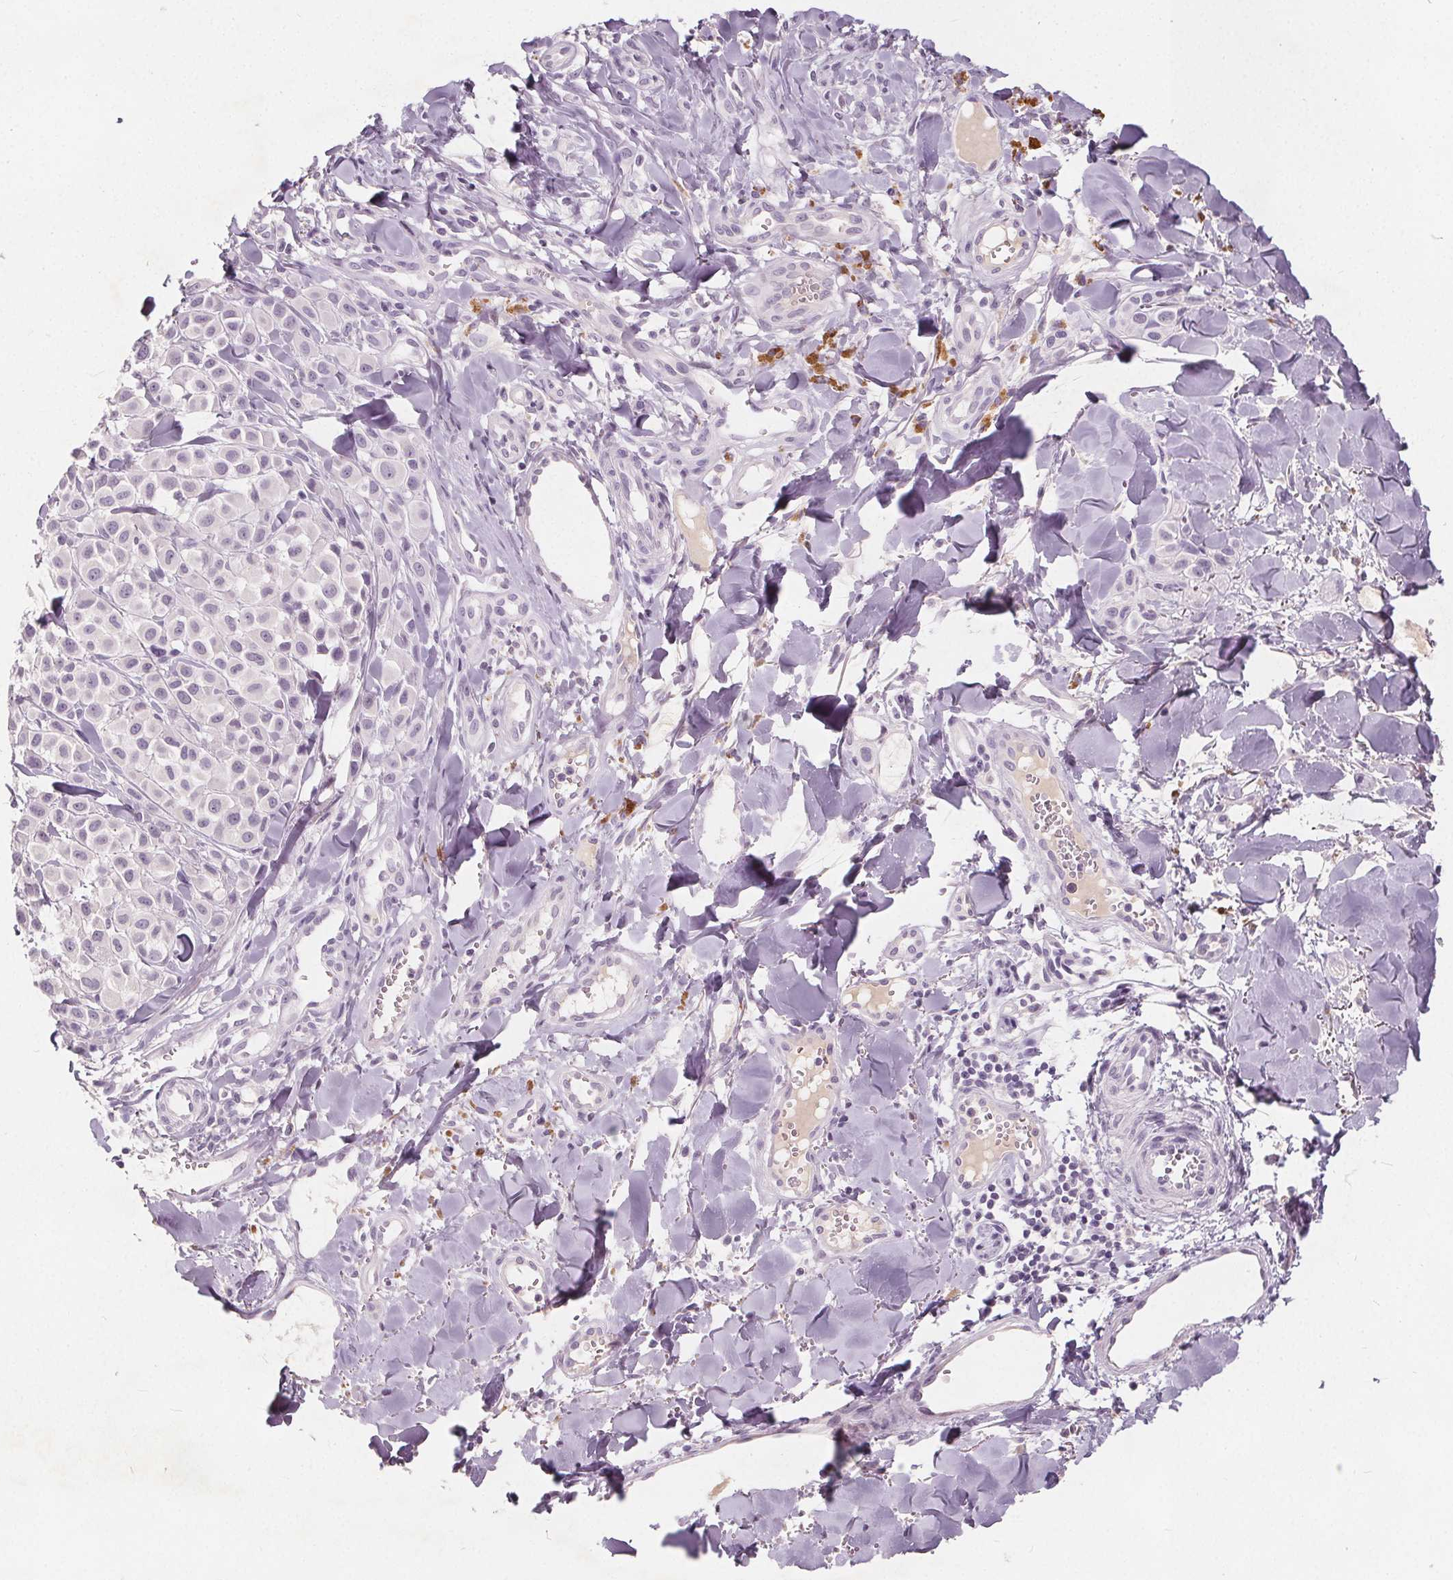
{"staining": {"intensity": "negative", "quantity": "none", "location": "none"}, "tissue": "melanoma", "cell_type": "Tumor cells", "image_type": "cancer", "snomed": [{"axis": "morphology", "description": "Malignant melanoma, NOS"}, {"axis": "topography", "description": "Skin"}], "caption": "This is an IHC photomicrograph of human melanoma. There is no positivity in tumor cells.", "gene": "PLA2G2E", "patient": {"sex": "male", "age": 77}}